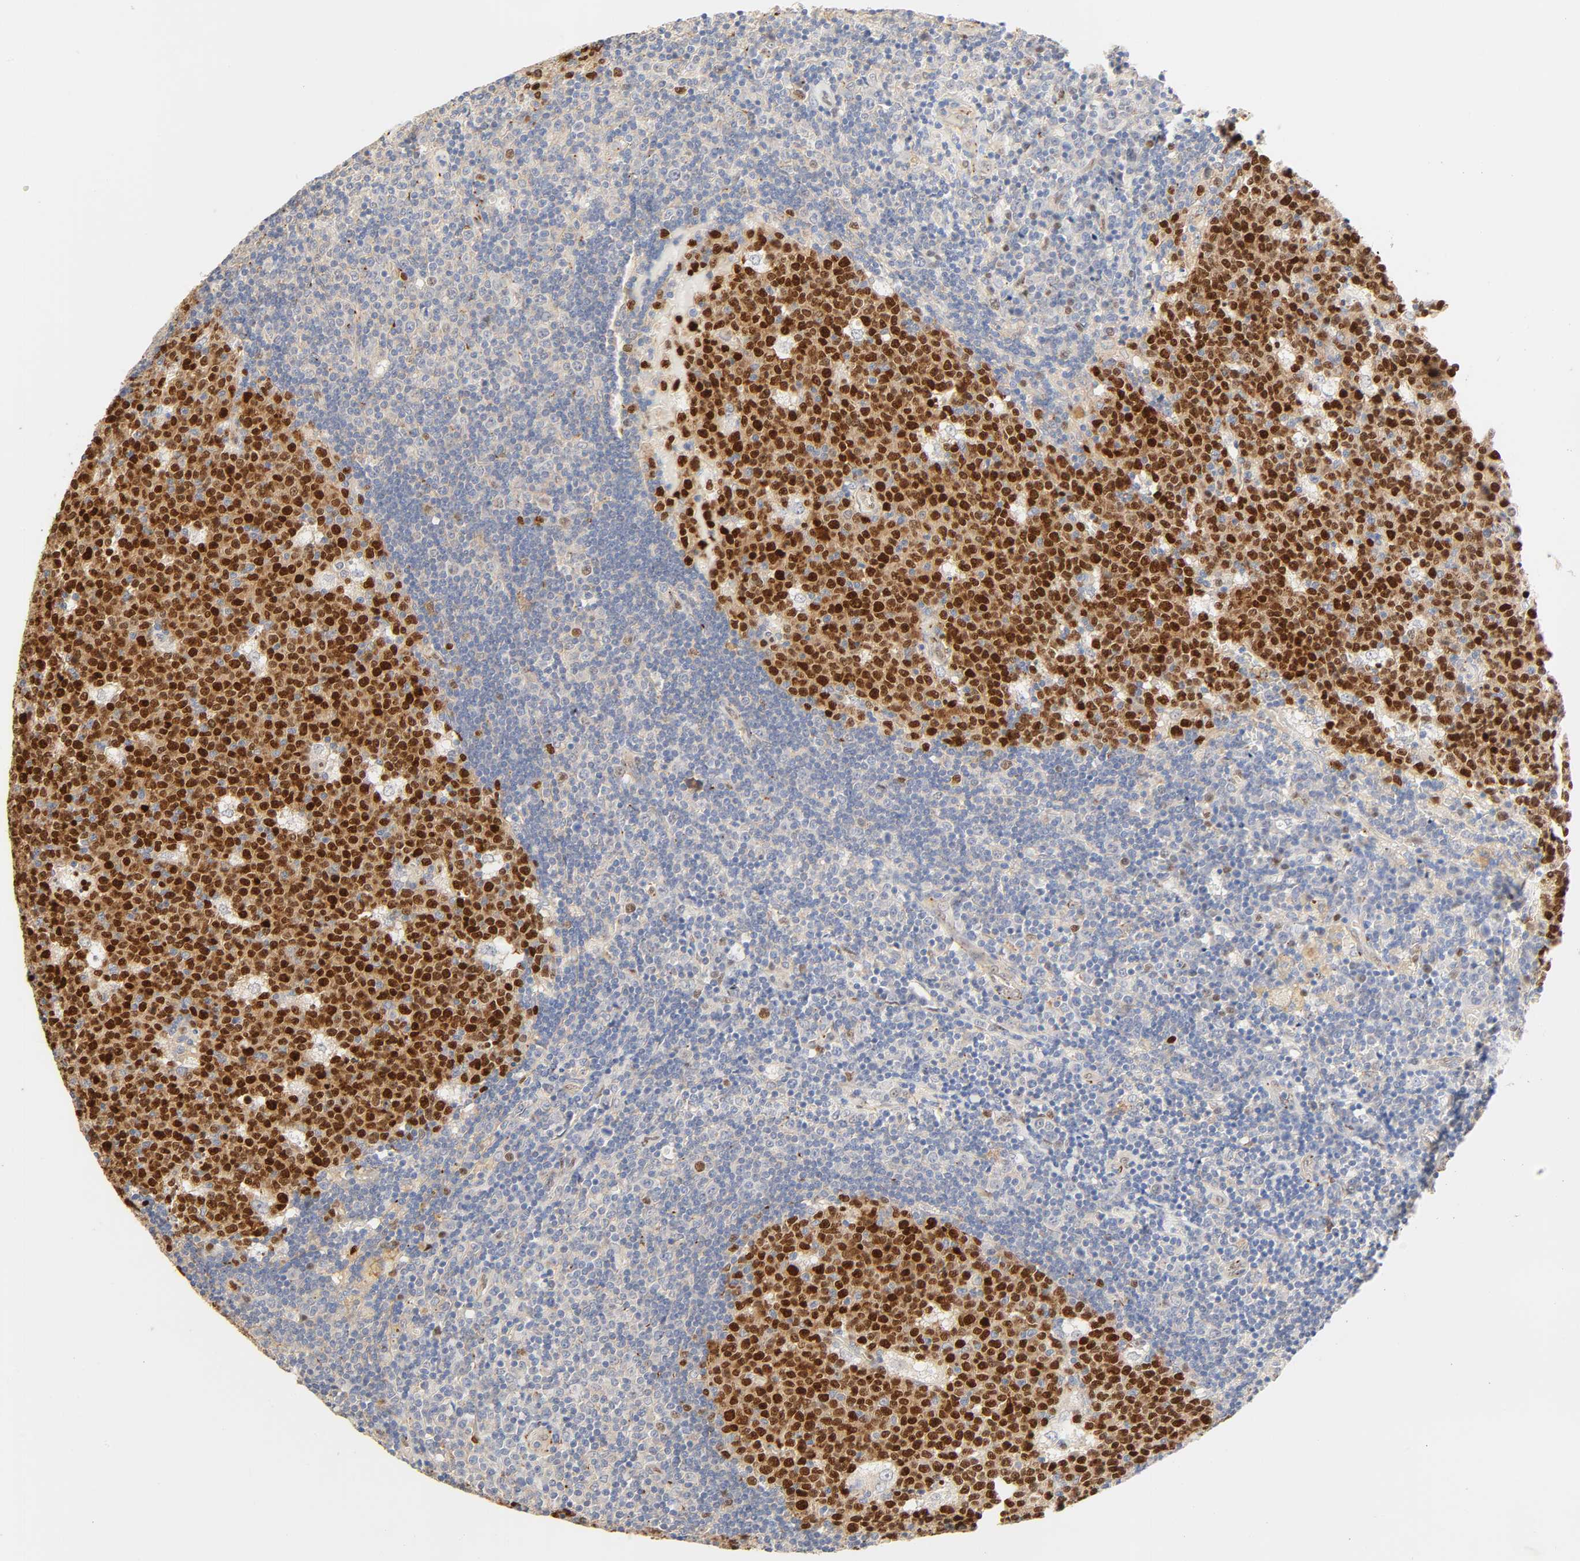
{"staining": {"intensity": "strong", "quantity": ">75%", "location": "nuclear"}, "tissue": "lymph node", "cell_type": "Germinal center cells", "image_type": "normal", "snomed": [{"axis": "morphology", "description": "Normal tissue, NOS"}, {"axis": "topography", "description": "Lymph node"}, {"axis": "topography", "description": "Salivary gland"}], "caption": "Germinal center cells demonstrate high levels of strong nuclear expression in about >75% of cells in normal human lymph node. The staining was performed using DAB, with brown indicating positive protein expression. Nuclei are stained blue with hematoxylin.", "gene": "BORCS8", "patient": {"sex": "male", "age": 8}}